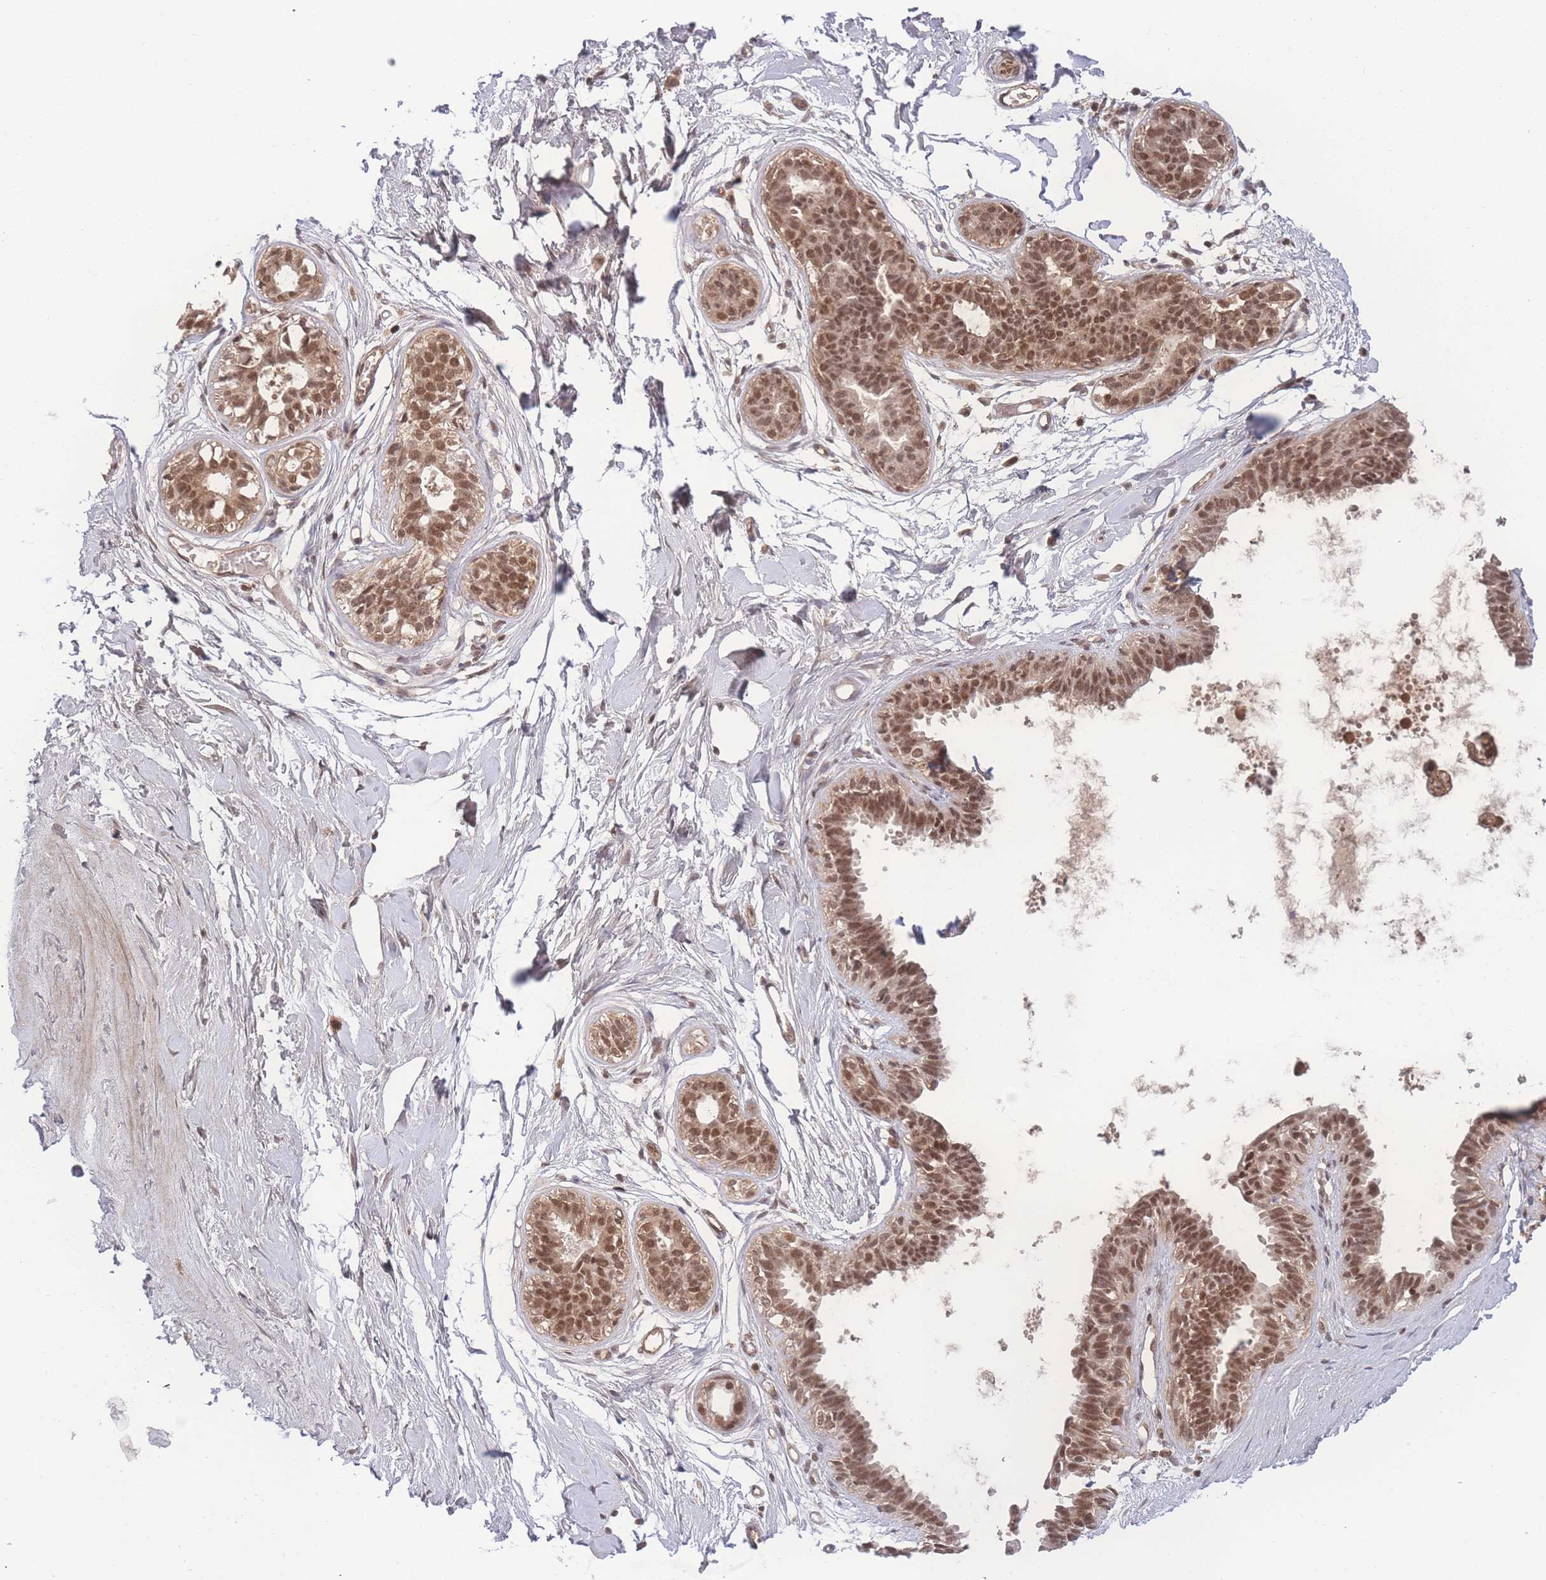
{"staining": {"intensity": "negative", "quantity": "none", "location": "none"}, "tissue": "breast", "cell_type": "Adipocytes", "image_type": "normal", "snomed": [{"axis": "morphology", "description": "Normal tissue, NOS"}, {"axis": "topography", "description": "Breast"}], "caption": "The histopathology image reveals no significant staining in adipocytes of breast. (DAB (3,3'-diaminobenzidine) immunohistochemistry with hematoxylin counter stain).", "gene": "RAVER1", "patient": {"sex": "female", "age": 45}}